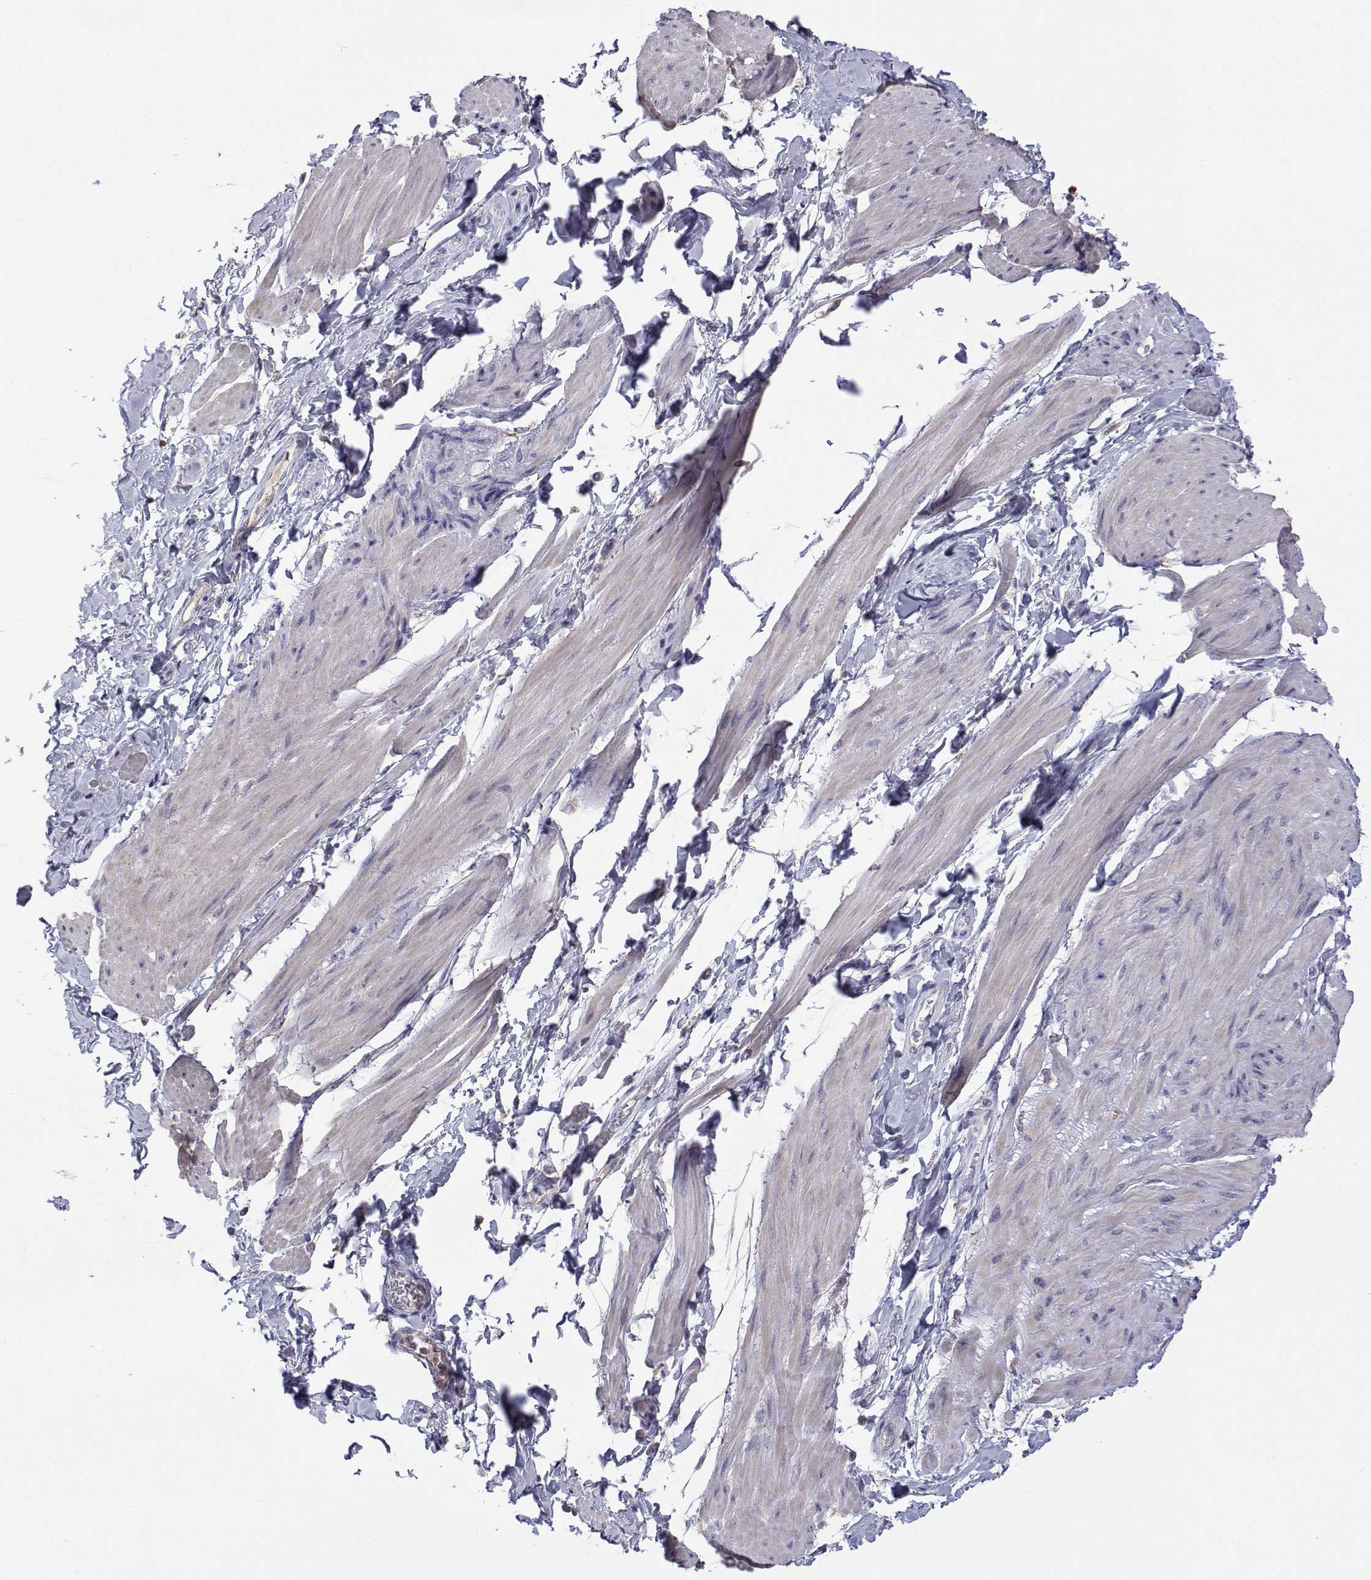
{"staining": {"intensity": "negative", "quantity": "none", "location": "none"}, "tissue": "adipose tissue", "cell_type": "Adipocytes", "image_type": "normal", "snomed": [{"axis": "morphology", "description": "Normal tissue, NOS"}, {"axis": "topography", "description": "Urinary bladder"}, {"axis": "topography", "description": "Peripheral nerve tissue"}], "caption": "This image is of benign adipose tissue stained with IHC to label a protein in brown with the nuclei are counter-stained blue. There is no positivity in adipocytes.", "gene": "ANKRD65", "patient": {"sex": "female", "age": 60}}